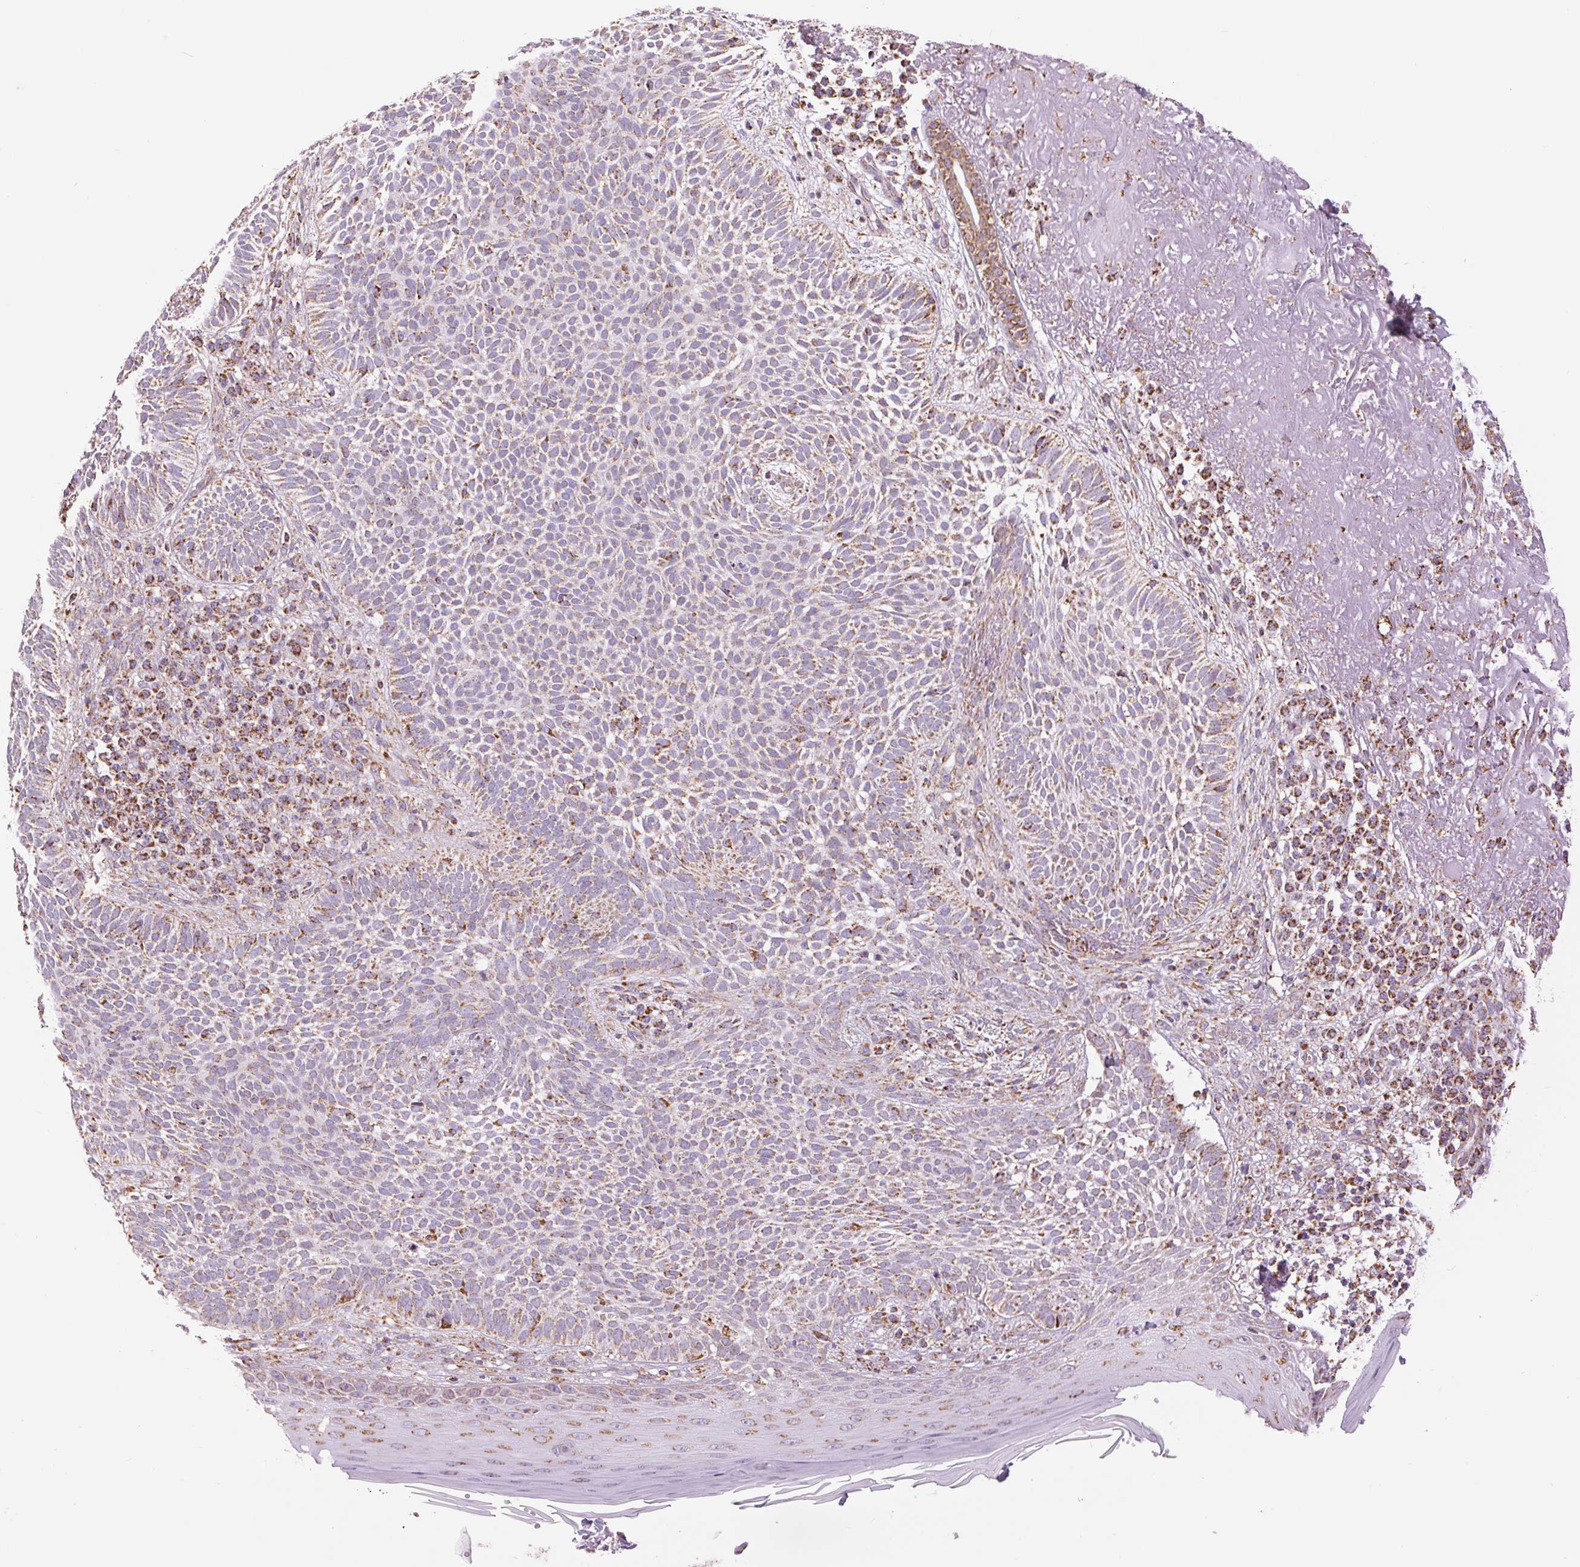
{"staining": {"intensity": "moderate", "quantity": "25%-75%", "location": "cytoplasmic/membranous"}, "tissue": "skin cancer", "cell_type": "Tumor cells", "image_type": "cancer", "snomed": [{"axis": "morphology", "description": "Basal cell carcinoma"}, {"axis": "topography", "description": "Skin"}, {"axis": "topography", "description": "Skin of face"}], "caption": "This is a histology image of IHC staining of basal cell carcinoma (skin), which shows moderate positivity in the cytoplasmic/membranous of tumor cells.", "gene": "ATP5PB", "patient": {"sex": "female", "age": 82}}